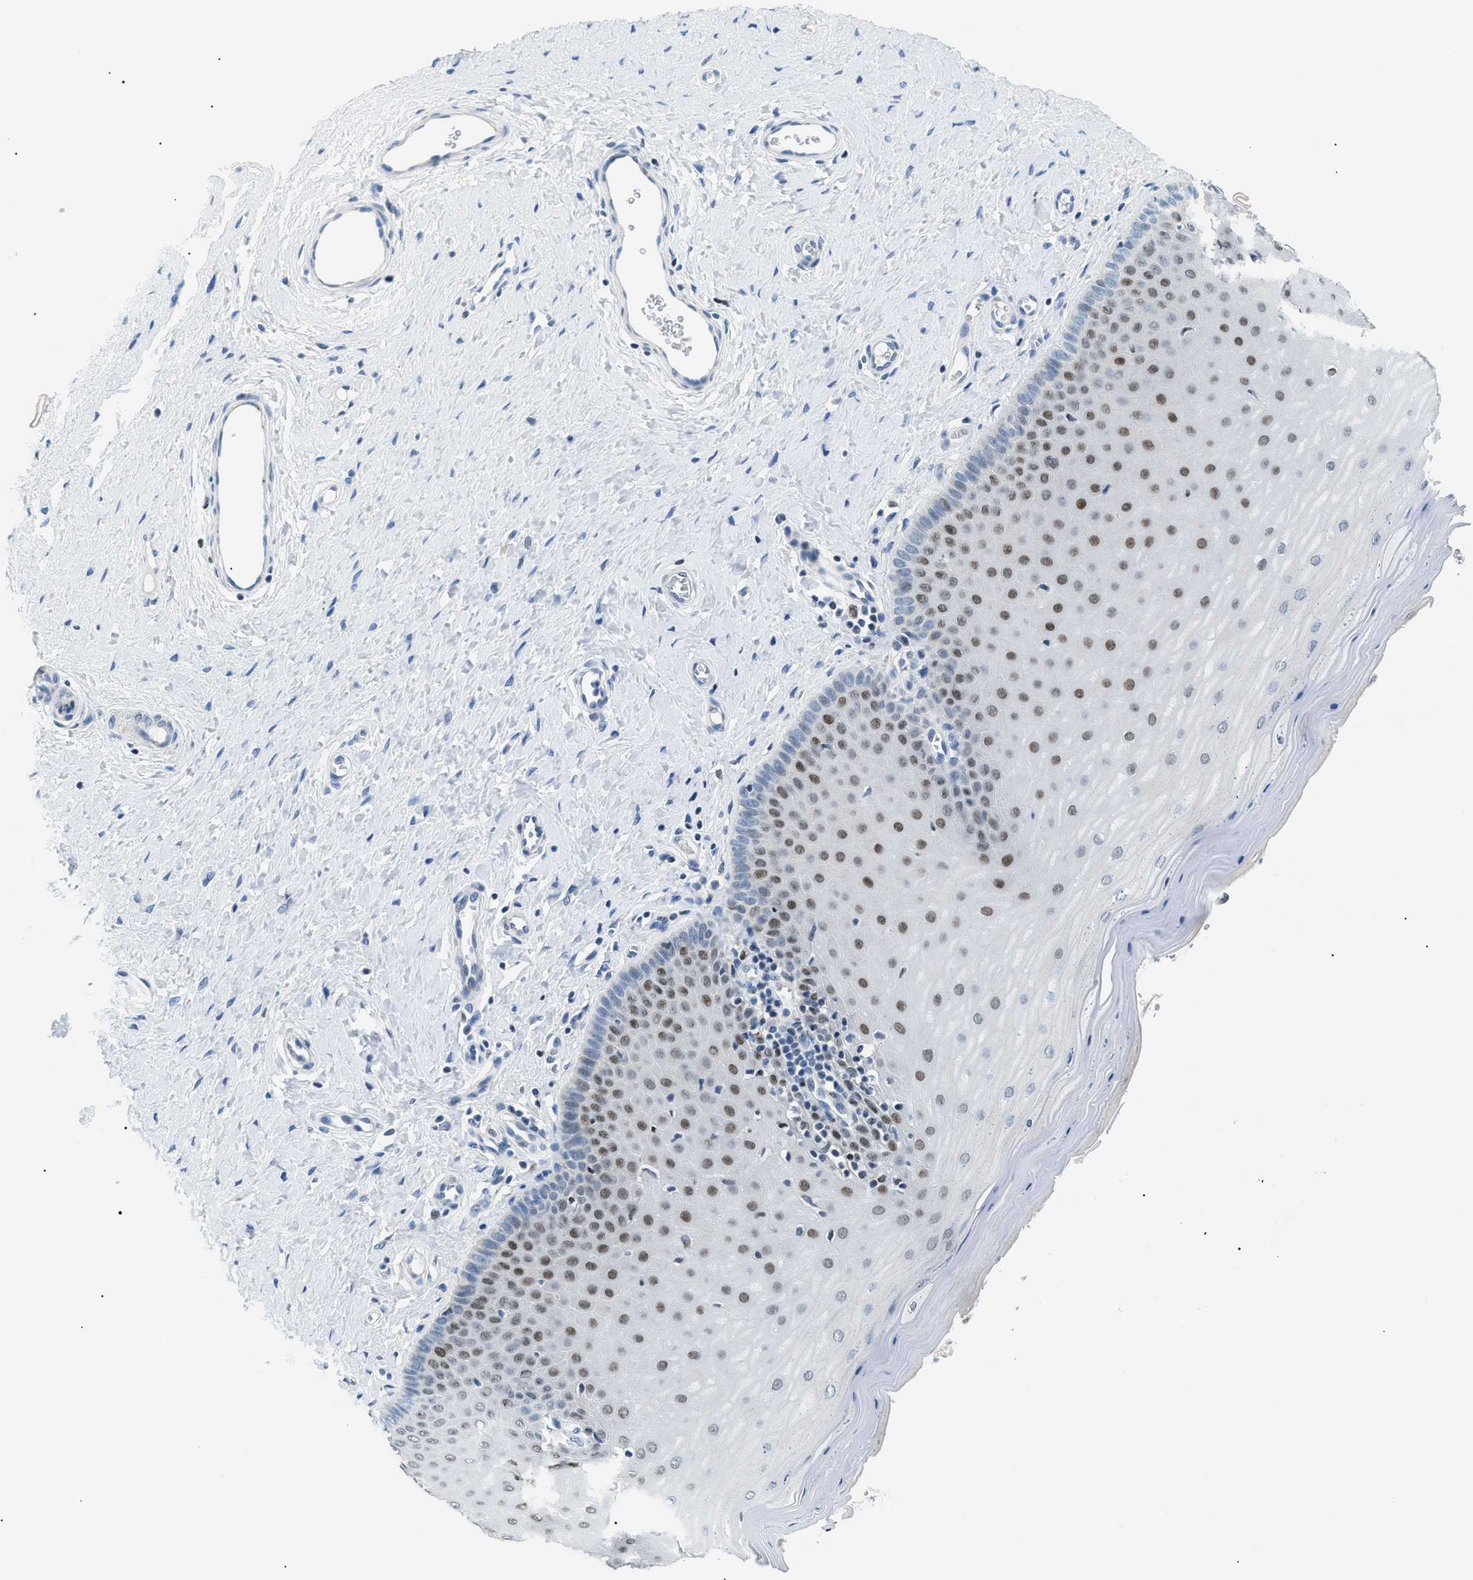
{"staining": {"intensity": "negative", "quantity": "none", "location": "none"}, "tissue": "cervix", "cell_type": "Glandular cells", "image_type": "normal", "snomed": [{"axis": "morphology", "description": "Normal tissue, NOS"}, {"axis": "topography", "description": "Cervix"}], "caption": "IHC histopathology image of normal cervix: cervix stained with DAB (3,3'-diaminobenzidine) reveals no significant protein expression in glandular cells. The staining is performed using DAB (3,3'-diaminobenzidine) brown chromogen with nuclei counter-stained in using hematoxylin.", "gene": "SMARCC1", "patient": {"sex": "female", "age": 55}}